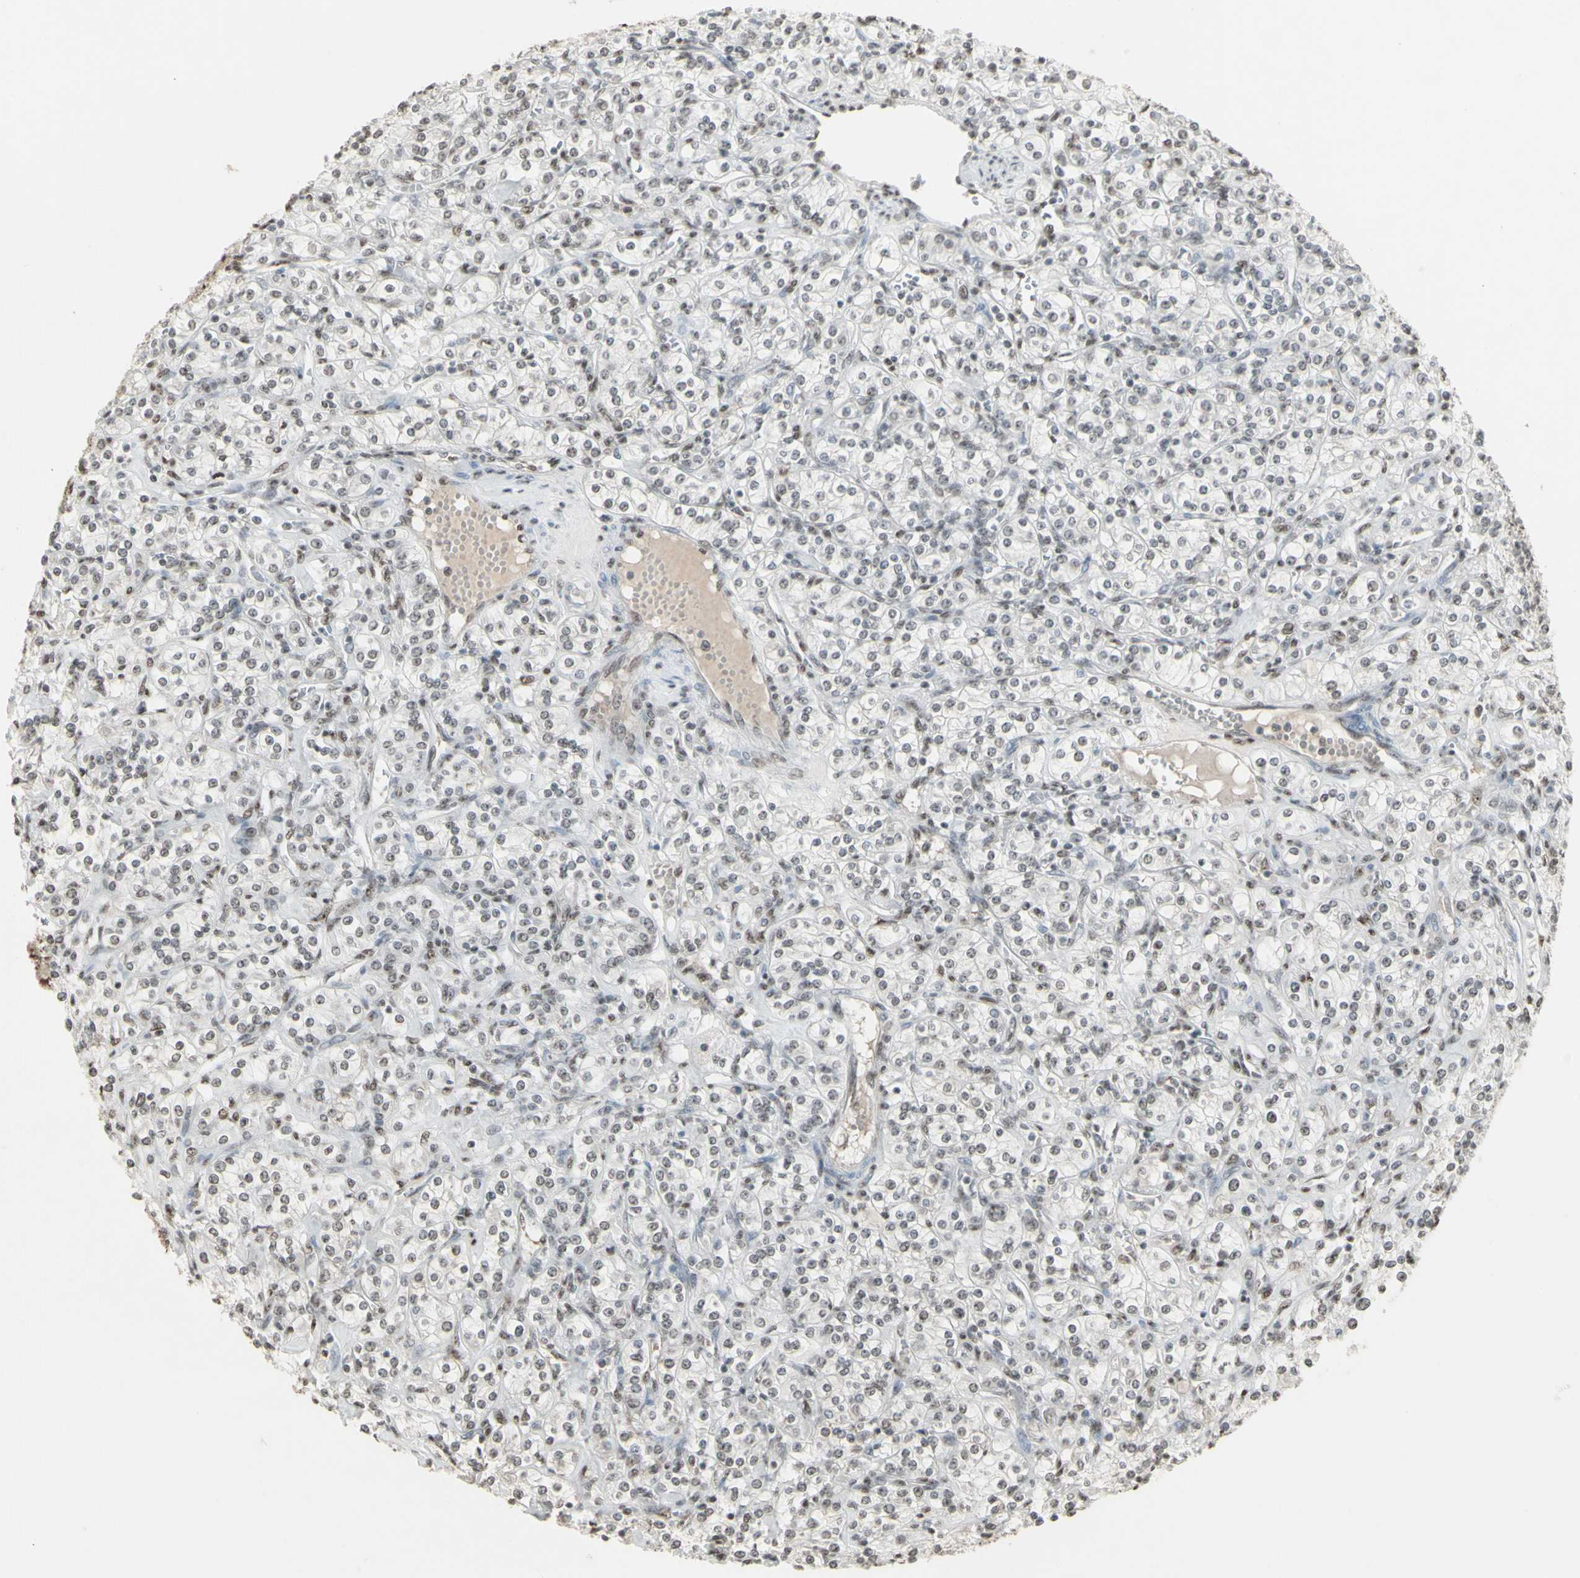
{"staining": {"intensity": "negative", "quantity": "none", "location": "none"}, "tissue": "renal cancer", "cell_type": "Tumor cells", "image_type": "cancer", "snomed": [{"axis": "morphology", "description": "Adenocarcinoma, NOS"}, {"axis": "topography", "description": "Kidney"}], "caption": "This is a photomicrograph of IHC staining of adenocarcinoma (renal), which shows no expression in tumor cells. (Stains: DAB (3,3'-diaminobenzidine) IHC with hematoxylin counter stain, Microscopy: brightfield microscopy at high magnification).", "gene": "TRIM28", "patient": {"sex": "male", "age": 77}}